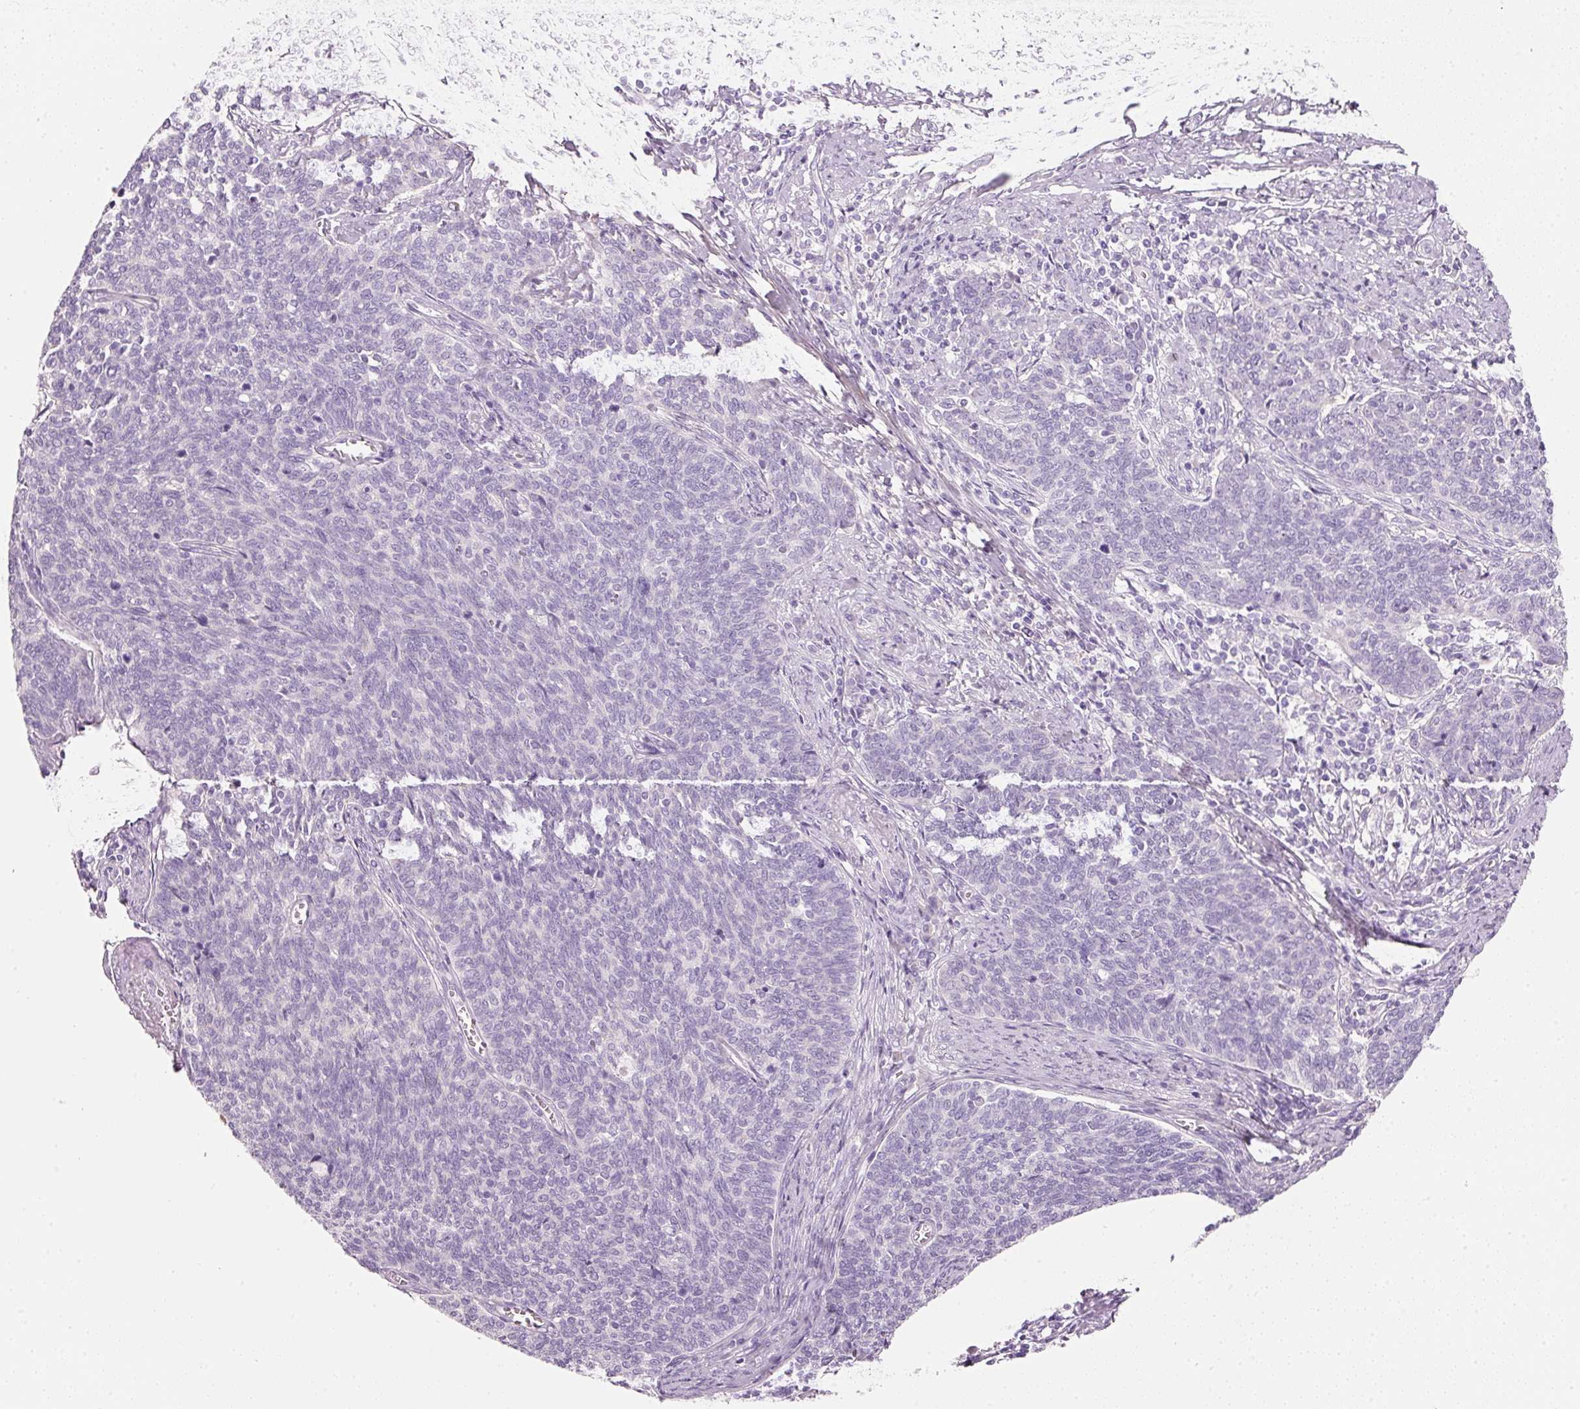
{"staining": {"intensity": "negative", "quantity": "none", "location": "none"}, "tissue": "cervical cancer", "cell_type": "Tumor cells", "image_type": "cancer", "snomed": [{"axis": "morphology", "description": "Squamous cell carcinoma, NOS"}, {"axis": "topography", "description": "Cervix"}], "caption": "There is no significant positivity in tumor cells of cervical squamous cell carcinoma.", "gene": "PDXDC1", "patient": {"sex": "female", "age": 39}}